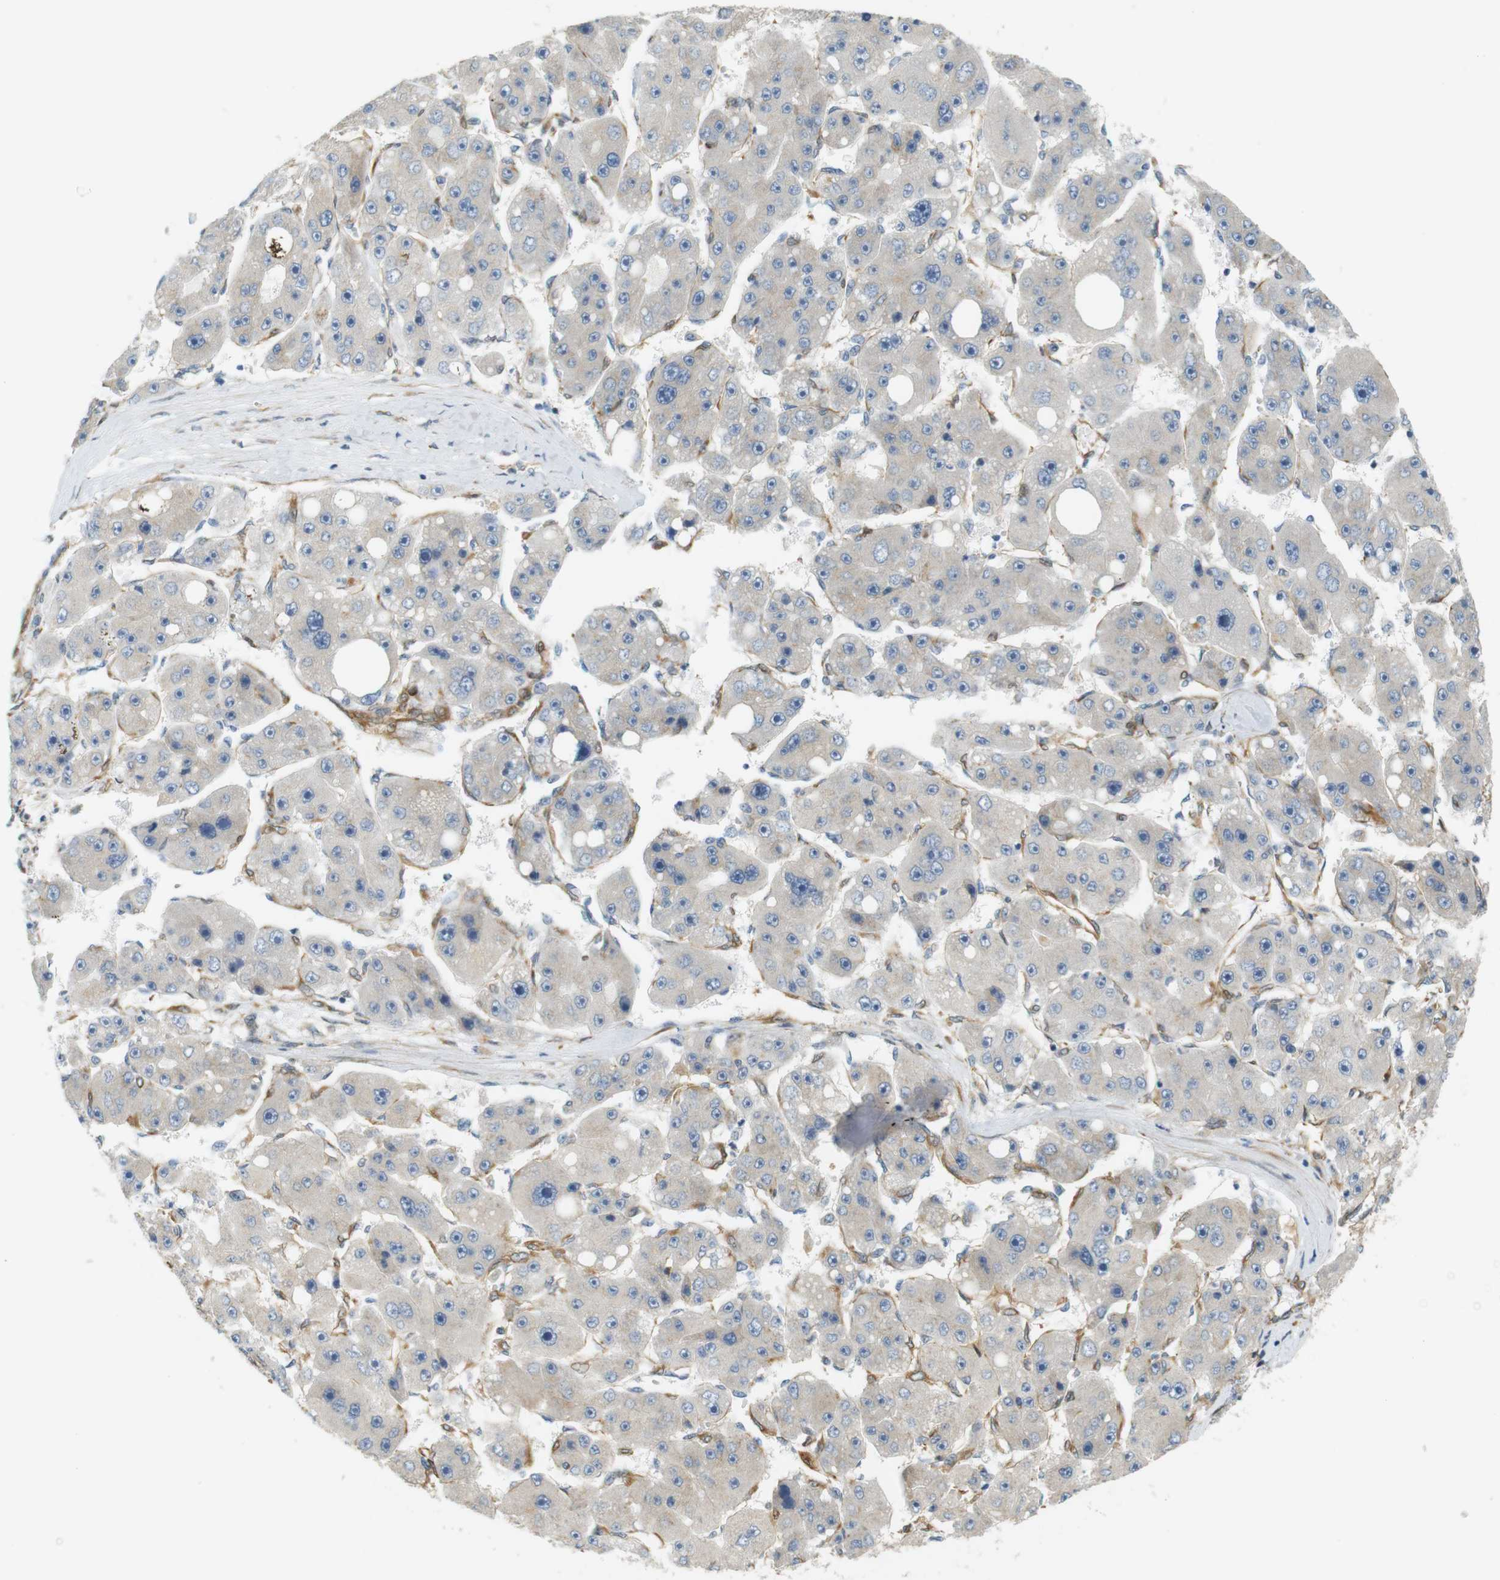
{"staining": {"intensity": "negative", "quantity": "none", "location": "none"}, "tissue": "liver cancer", "cell_type": "Tumor cells", "image_type": "cancer", "snomed": [{"axis": "morphology", "description": "Carcinoma, Hepatocellular, NOS"}, {"axis": "topography", "description": "Liver"}], "caption": "IHC photomicrograph of neoplastic tissue: liver cancer (hepatocellular carcinoma) stained with DAB (3,3'-diaminobenzidine) shows no significant protein staining in tumor cells.", "gene": "CYTH3", "patient": {"sex": "female", "age": 61}}